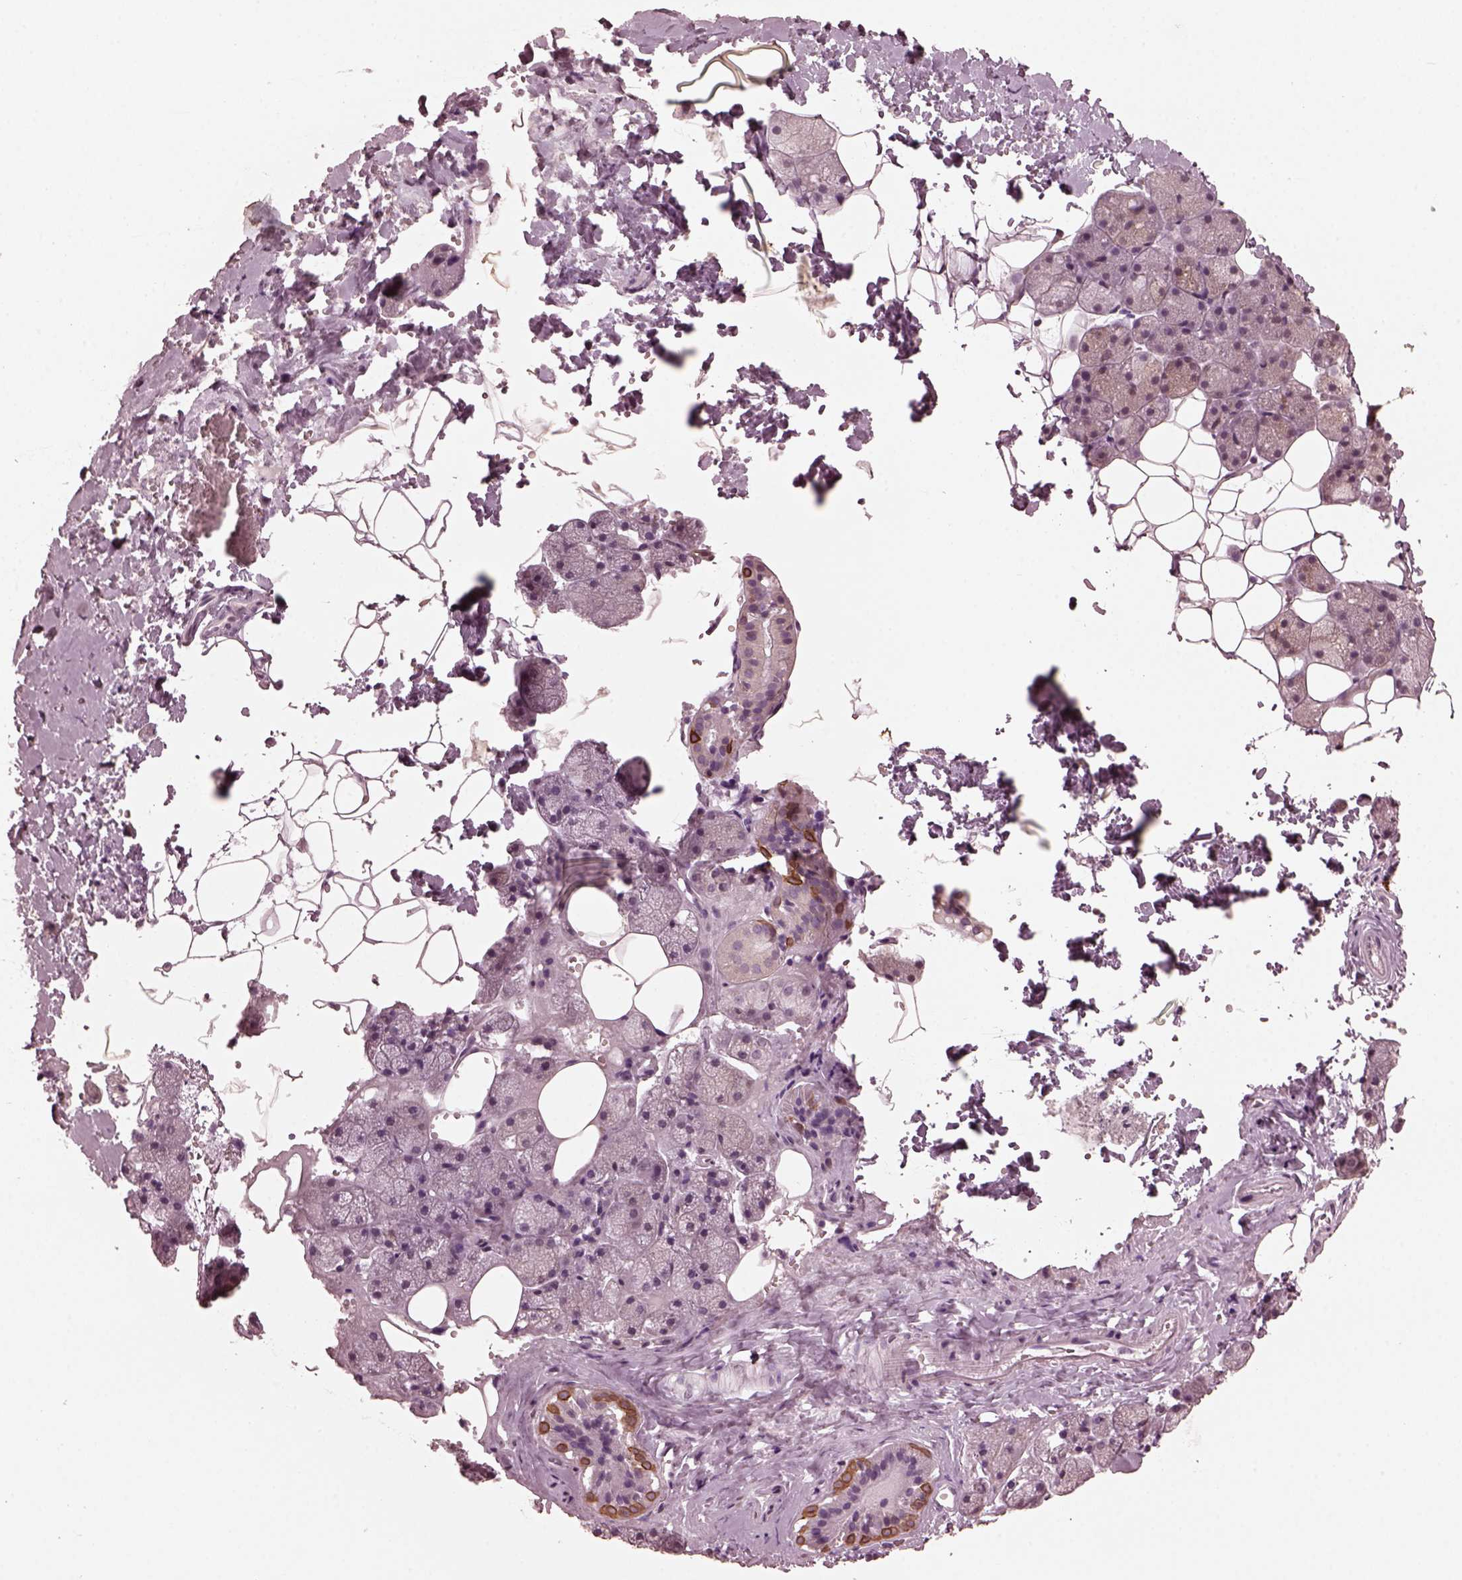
{"staining": {"intensity": "strong", "quantity": "<25%", "location": "cytoplasmic/membranous"}, "tissue": "salivary gland", "cell_type": "Glandular cells", "image_type": "normal", "snomed": [{"axis": "morphology", "description": "Normal tissue, NOS"}, {"axis": "topography", "description": "Salivary gland"}], "caption": "Immunohistochemistry staining of unremarkable salivary gland, which exhibits medium levels of strong cytoplasmic/membranous expression in approximately <25% of glandular cells indicating strong cytoplasmic/membranous protein expression. The staining was performed using DAB (brown) for protein detection and nuclei were counterstained in hematoxylin (blue).", "gene": "KRT79", "patient": {"sex": "male", "age": 38}}